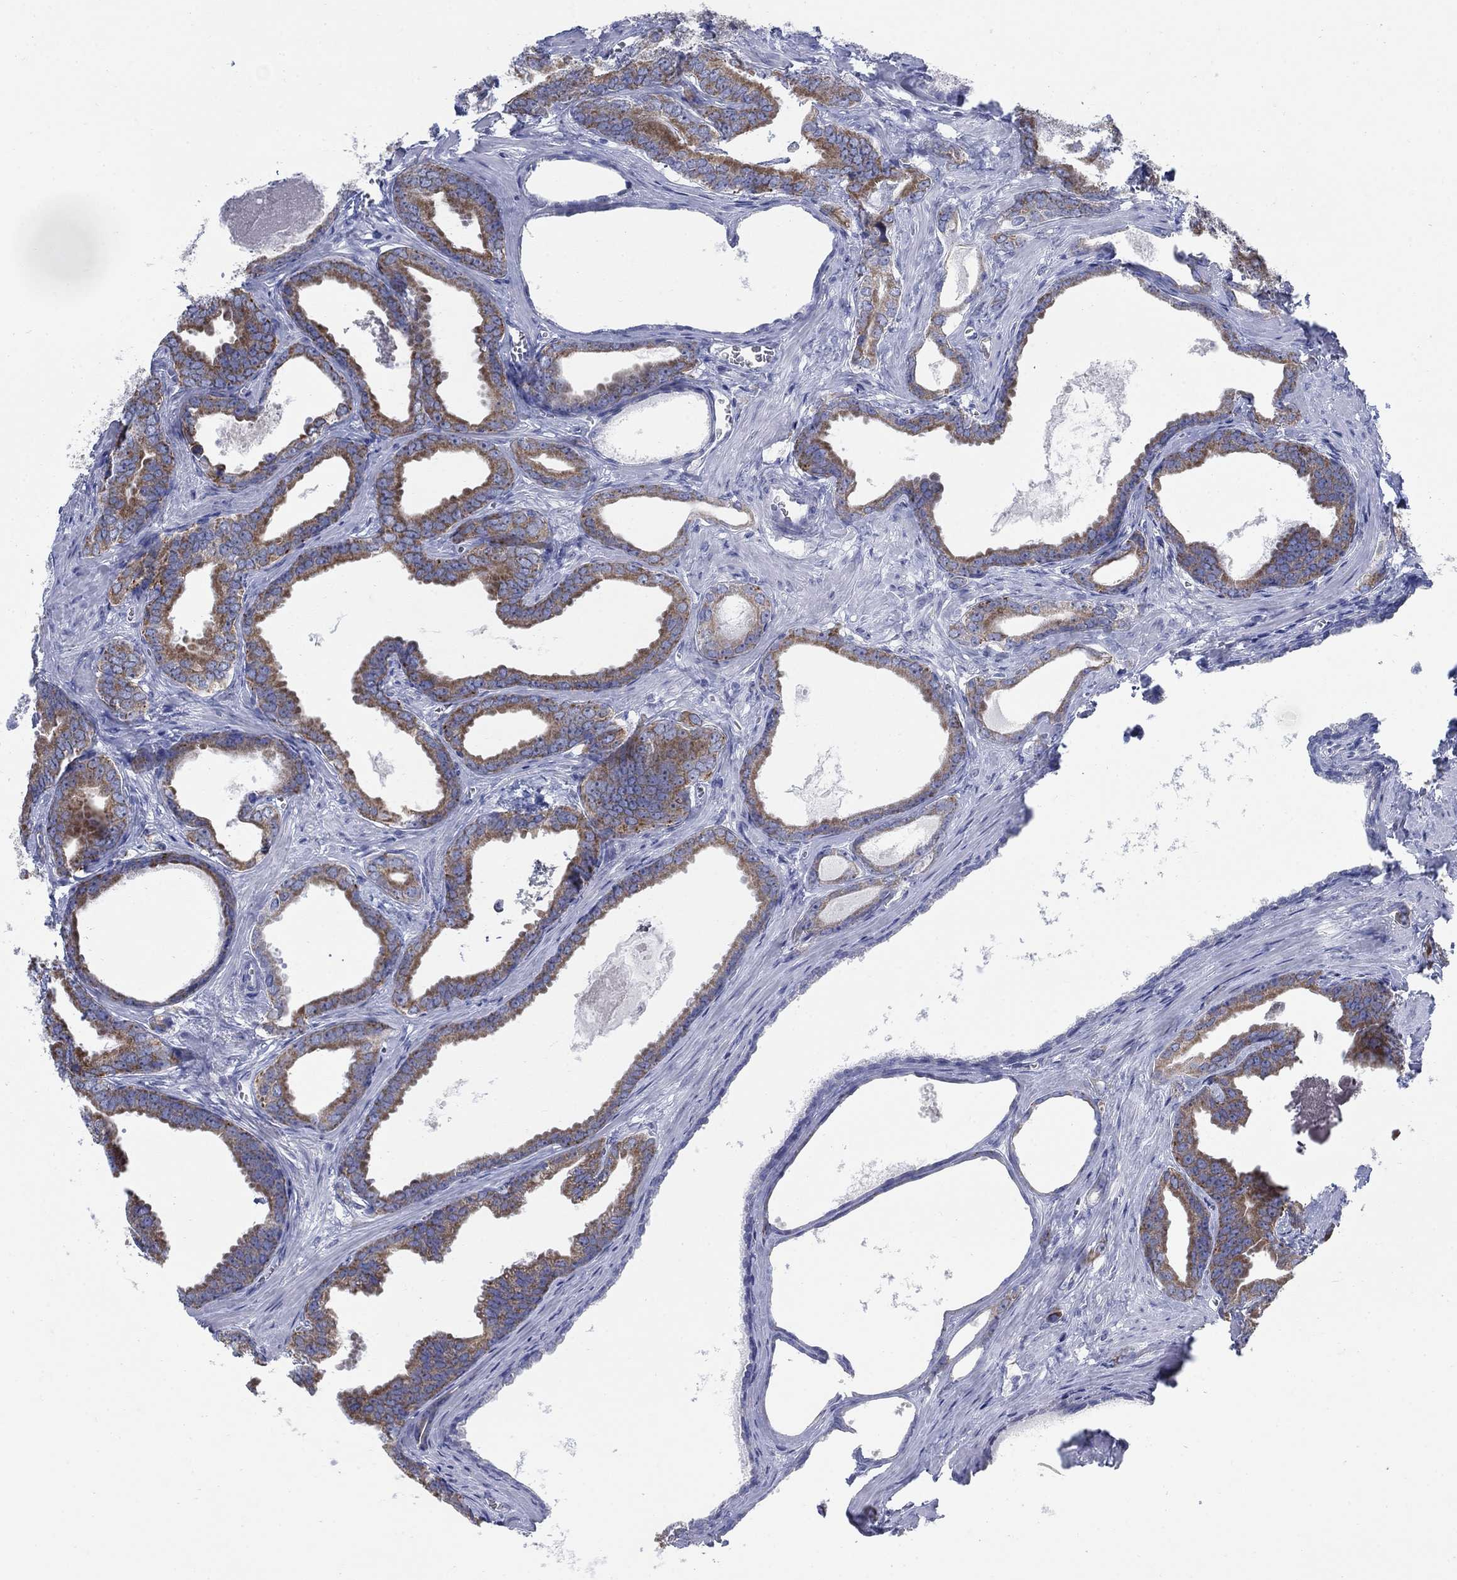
{"staining": {"intensity": "strong", "quantity": ">75%", "location": "cytoplasmic/membranous"}, "tissue": "prostate cancer", "cell_type": "Tumor cells", "image_type": "cancer", "snomed": [{"axis": "morphology", "description": "Adenocarcinoma, NOS"}, {"axis": "topography", "description": "Prostate"}], "caption": "Prostate cancer (adenocarcinoma) stained for a protein shows strong cytoplasmic/membranous positivity in tumor cells. (Brightfield microscopy of DAB IHC at high magnification).", "gene": "SCCPDH", "patient": {"sex": "male", "age": 66}}